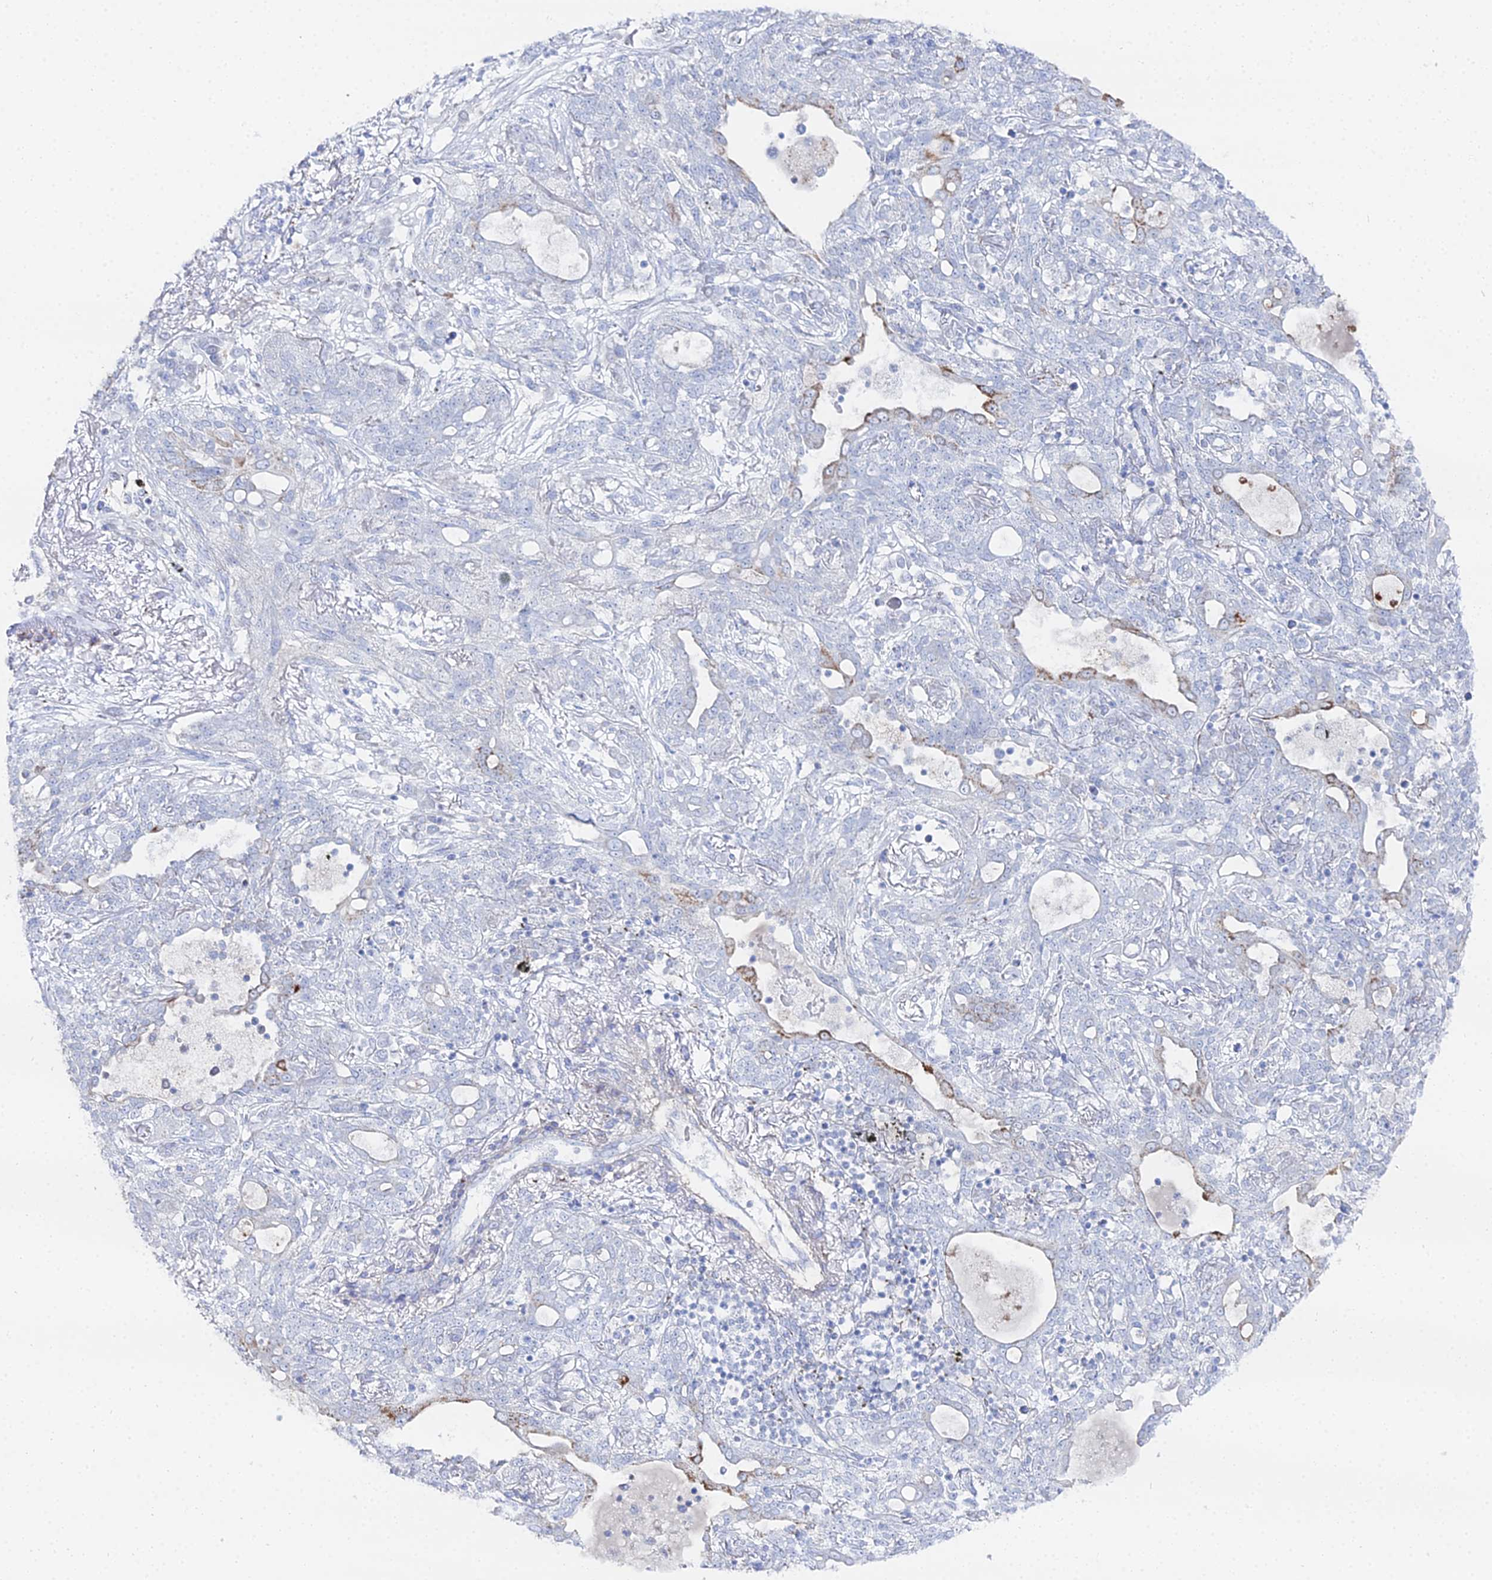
{"staining": {"intensity": "moderate", "quantity": "<25%", "location": "cytoplasmic/membranous"}, "tissue": "lung cancer", "cell_type": "Tumor cells", "image_type": "cancer", "snomed": [{"axis": "morphology", "description": "Squamous cell carcinoma, NOS"}, {"axis": "topography", "description": "Lung"}], "caption": "Tumor cells show low levels of moderate cytoplasmic/membranous expression in approximately <25% of cells in lung cancer (squamous cell carcinoma).", "gene": "DHX34", "patient": {"sex": "female", "age": 70}}